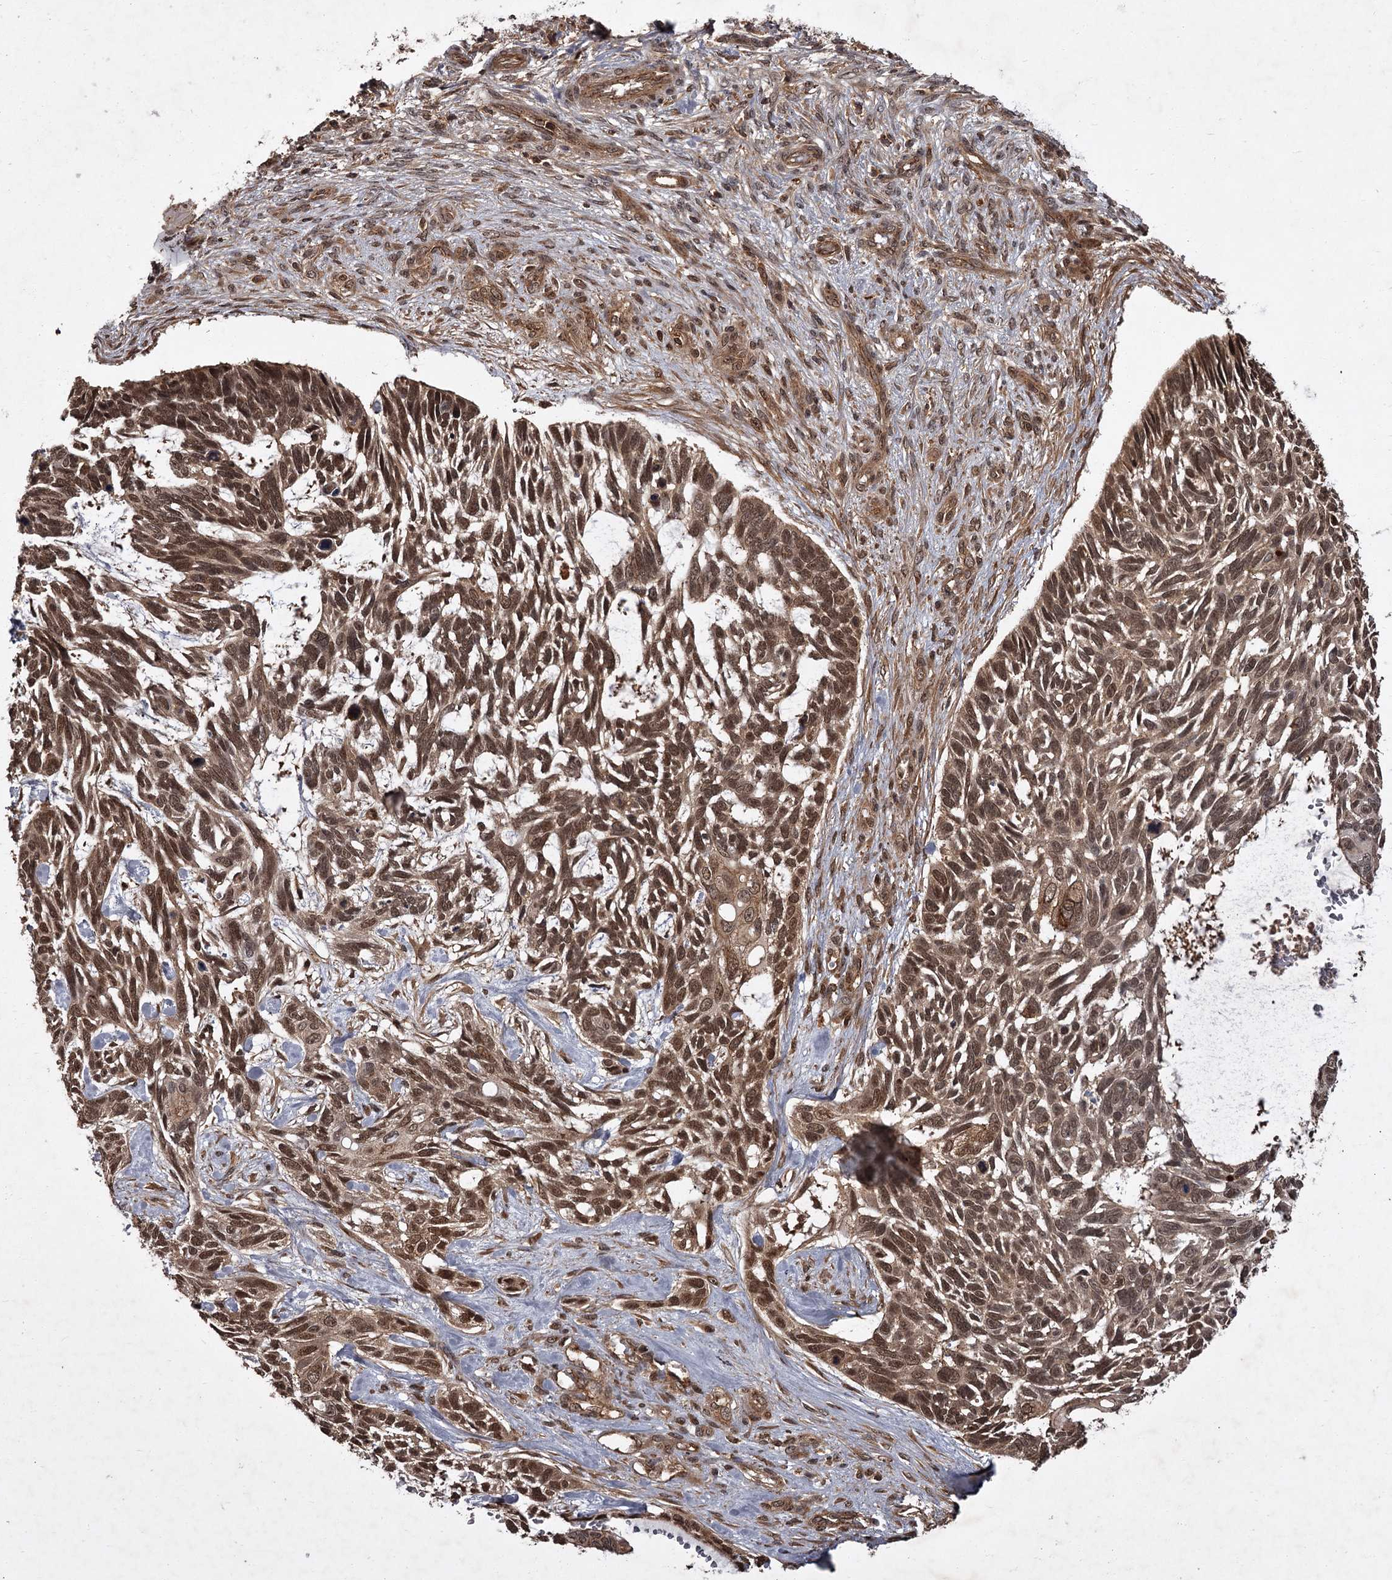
{"staining": {"intensity": "moderate", "quantity": ">75%", "location": "cytoplasmic/membranous,nuclear"}, "tissue": "skin cancer", "cell_type": "Tumor cells", "image_type": "cancer", "snomed": [{"axis": "morphology", "description": "Basal cell carcinoma"}, {"axis": "topography", "description": "Skin"}], "caption": "The photomicrograph shows immunohistochemical staining of skin basal cell carcinoma. There is moderate cytoplasmic/membranous and nuclear expression is present in about >75% of tumor cells.", "gene": "TBC1D23", "patient": {"sex": "male", "age": 88}}